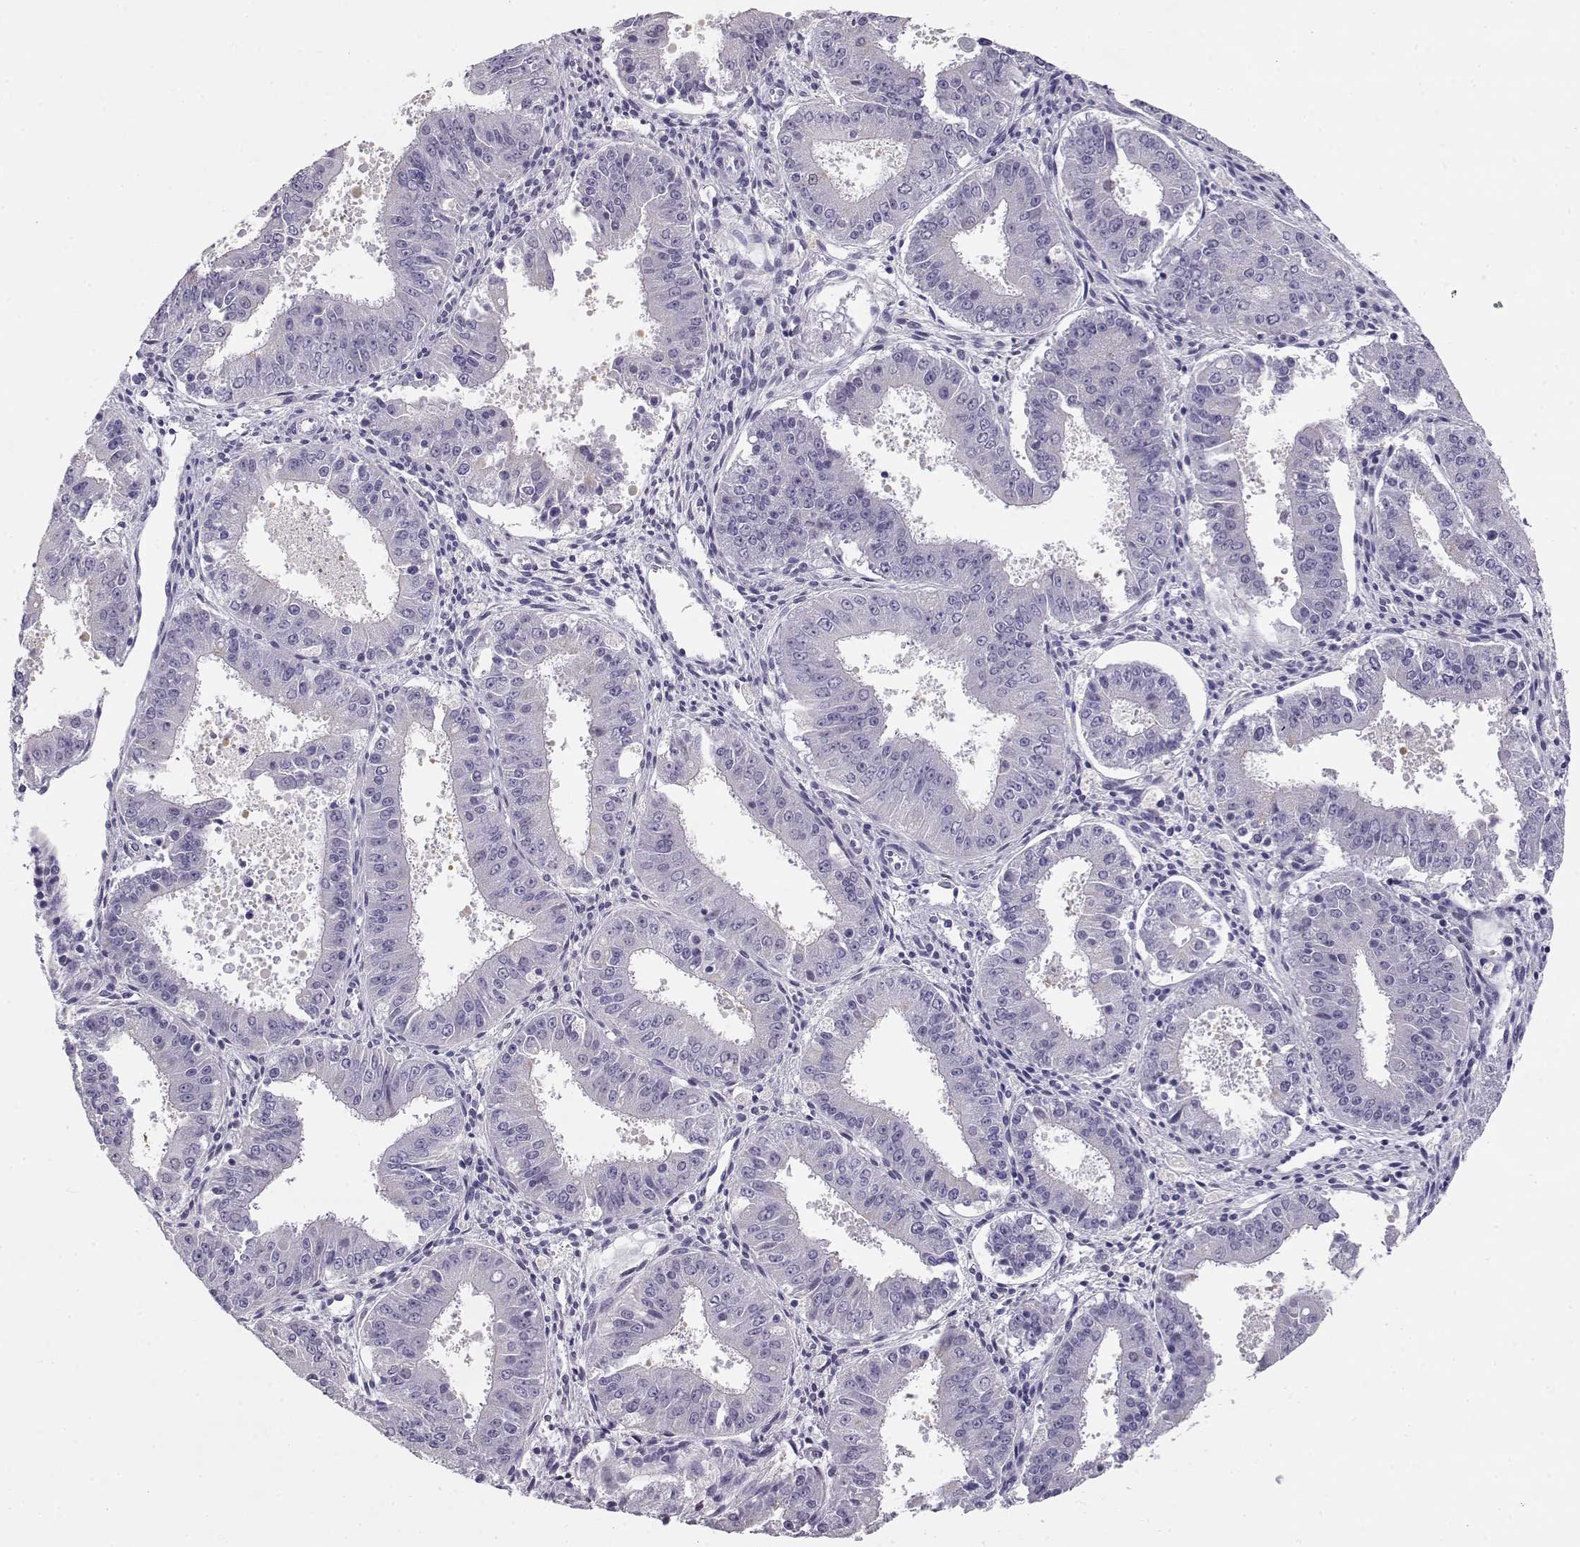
{"staining": {"intensity": "negative", "quantity": "none", "location": "none"}, "tissue": "ovarian cancer", "cell_type": "Tumor cells", "image_type": "cancer", "snomed": [{"axis": "morphology", "description": "Carcinoma, endometroid"}, {"axis": "topography", "description": "Ovary"}], "caption": "There is no significant positivity in tumor cells of ovarian cancer (endometroid carcinoma).", "gene": "ENDOU", "patient": {"sex": "female", "age": 42}}